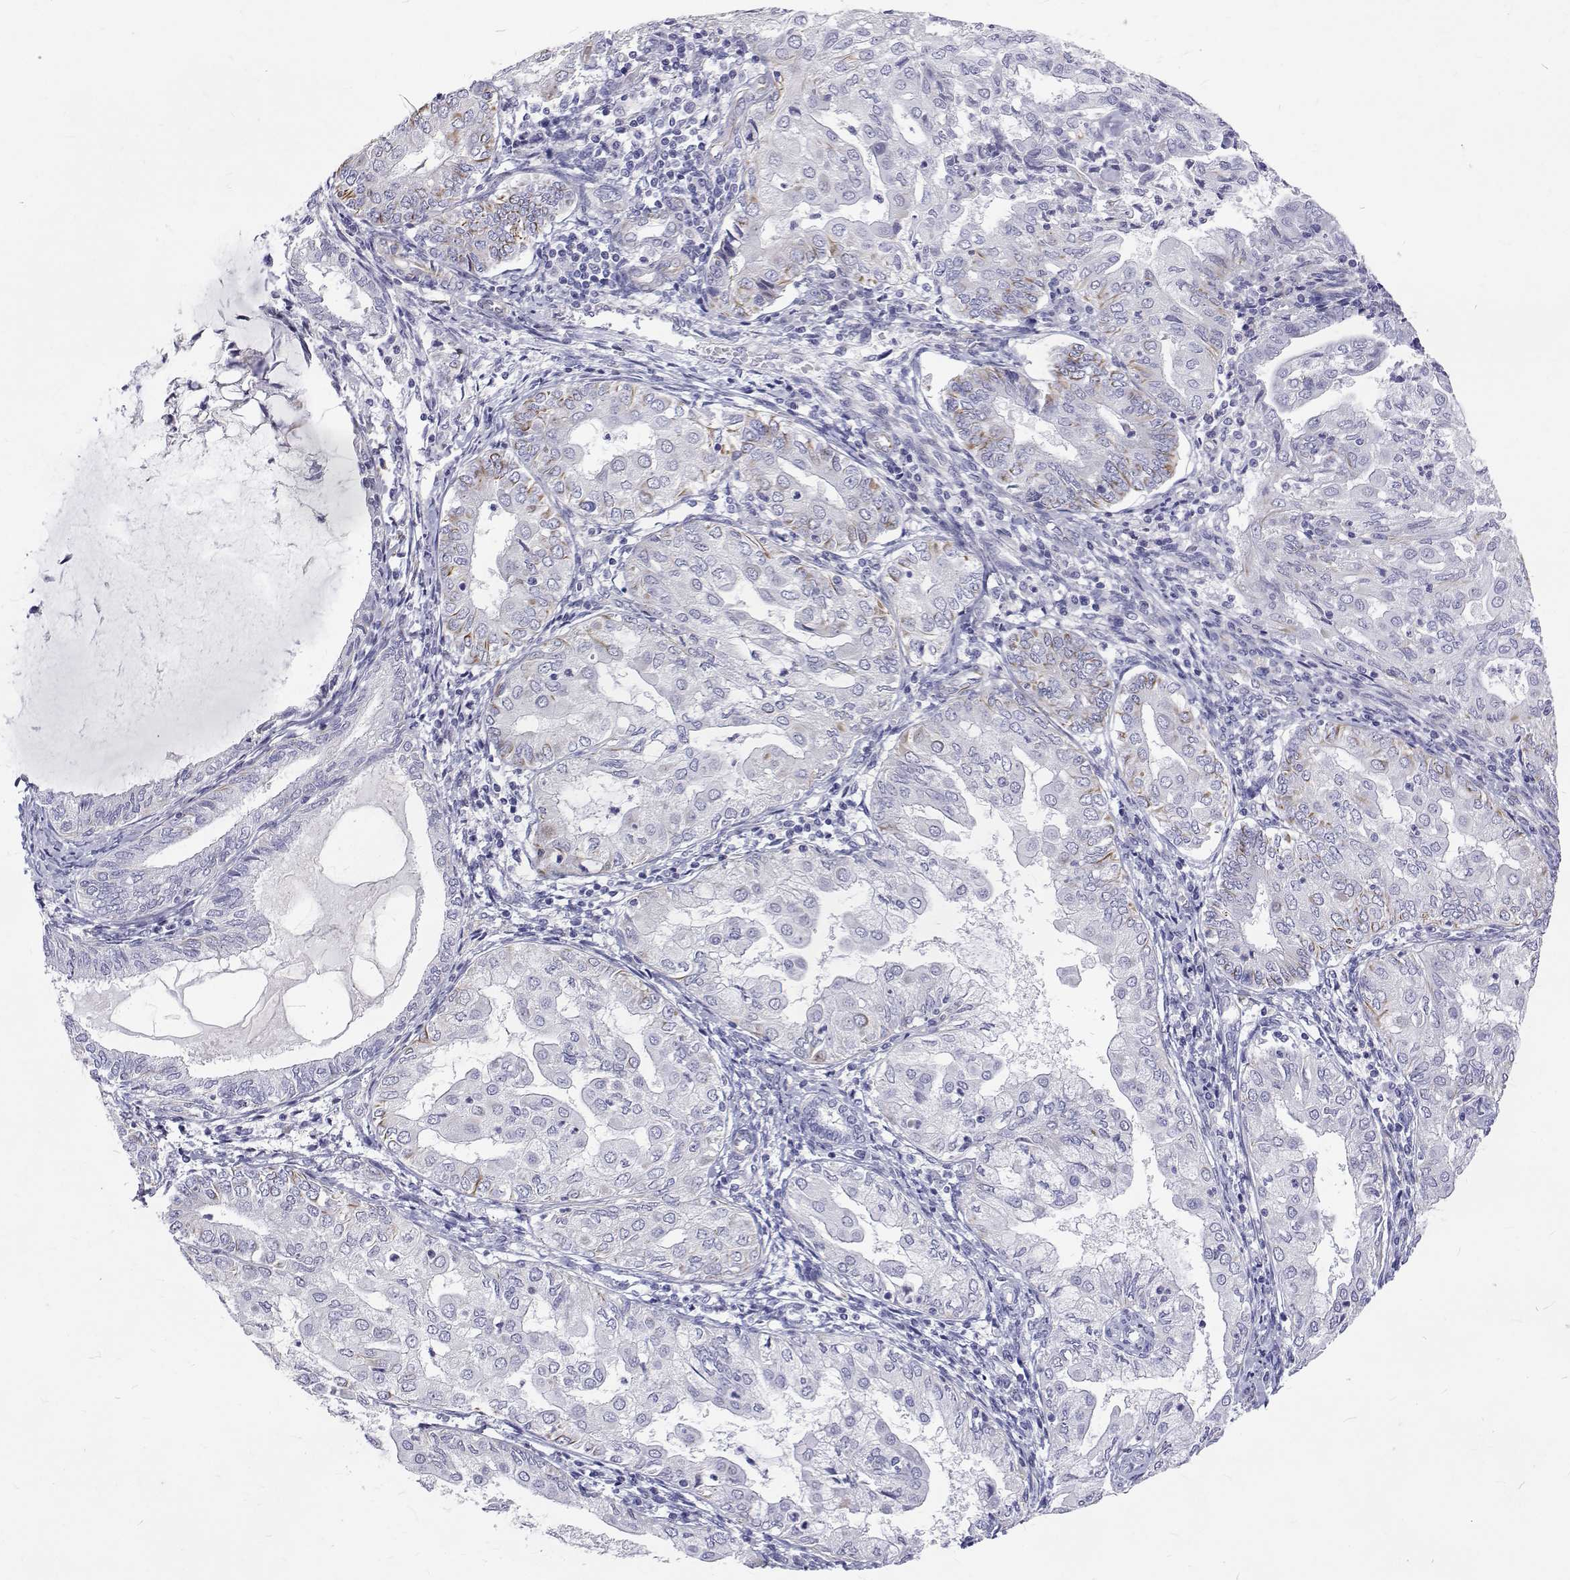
{"staining": {"intensity": "negative", "quantity": "none", "location": "none"}, "tissue": "endometrial cancer", "cell_type": "Tumor cells", "image_type": "cancer", "snomed": [{"axis": "morphology", "description": "Adenocarcinoma, NOS"}, {"axis": "topography", "description": "Endometrium"}], "caption": "Histopathology image shows no significant protein expression in tumor cells of endometrial cancer.", "gene": "OPRPN", "patient": {"sex": "female", "age": 68}}